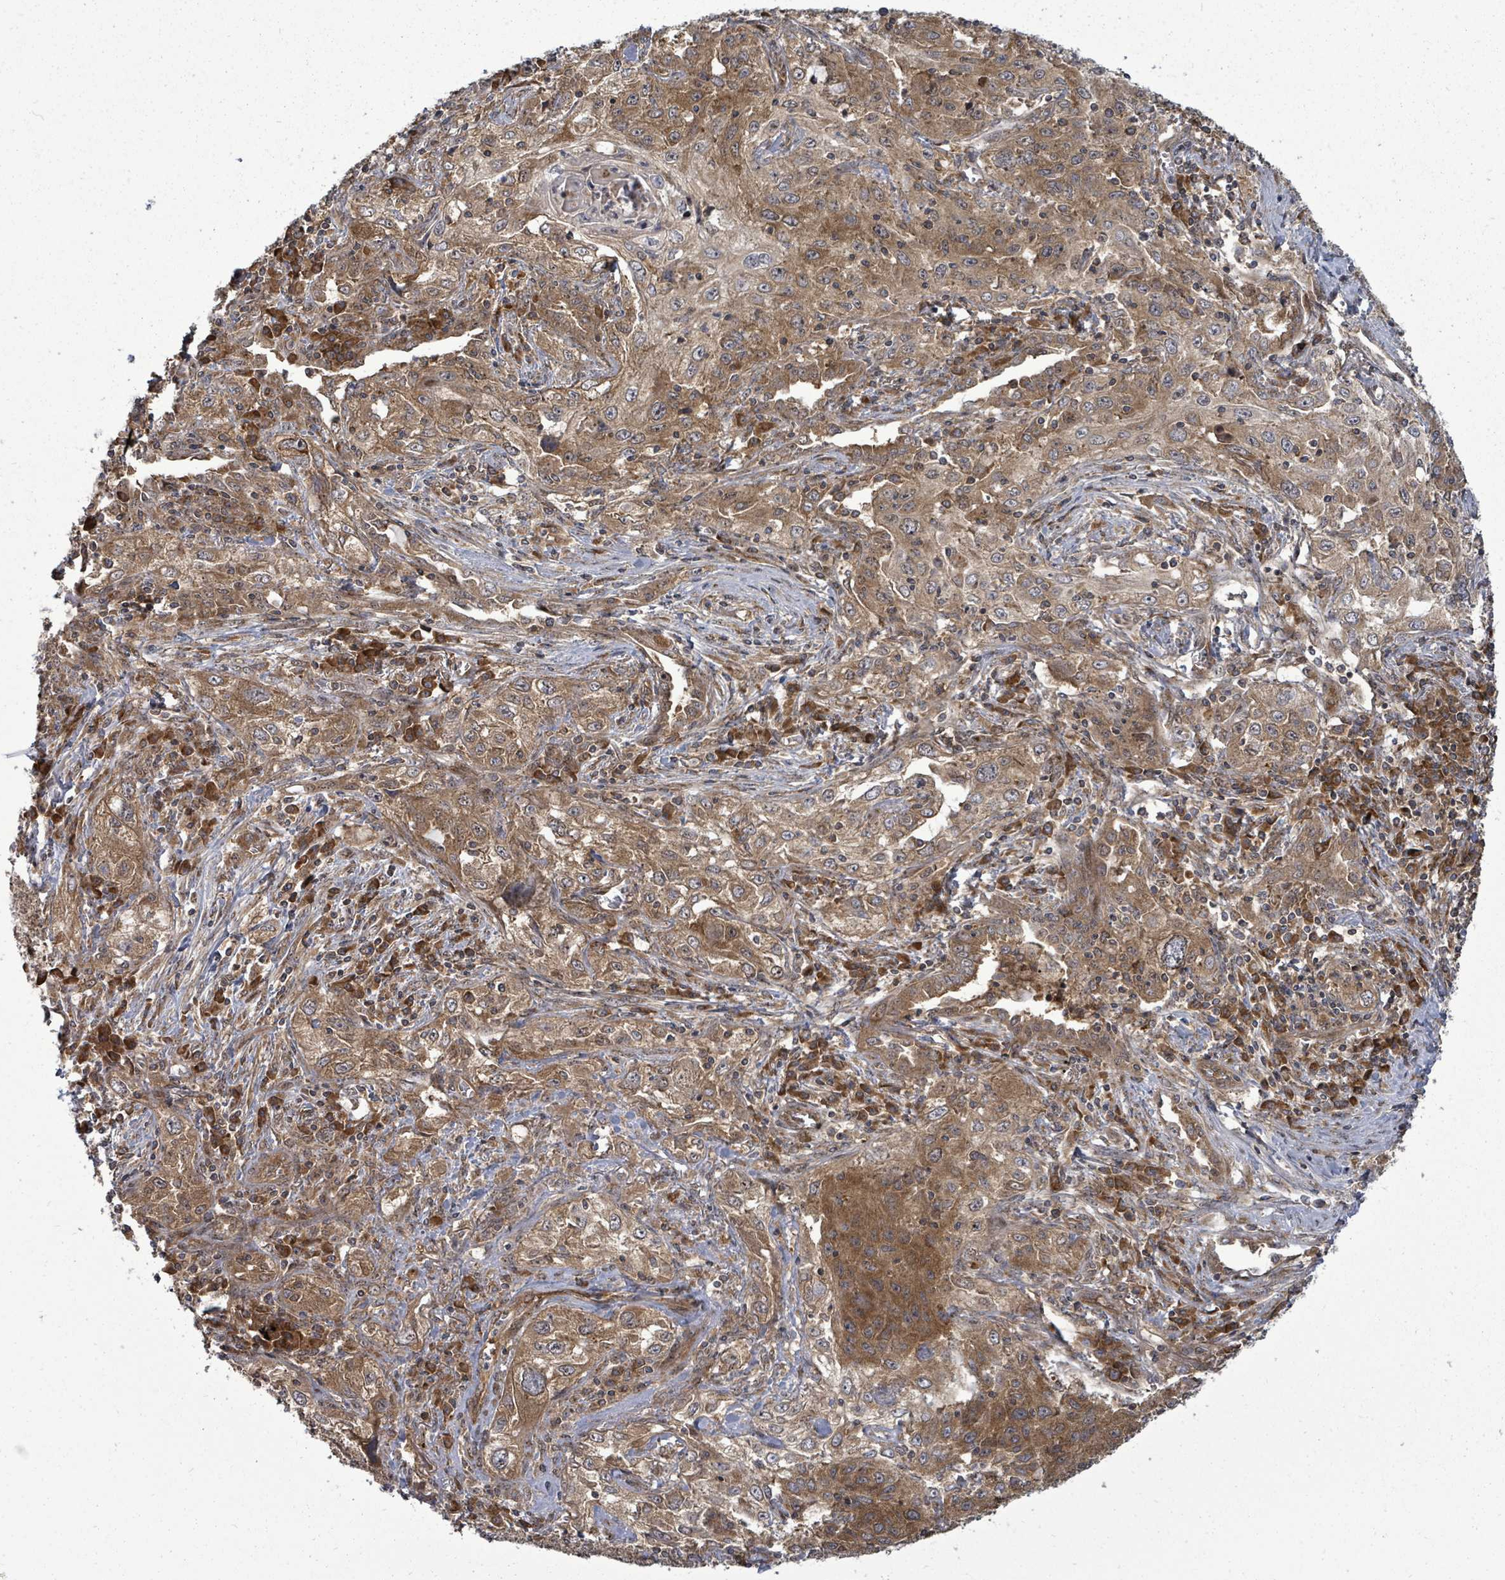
{"staining": {"intensity": "moderate", "quantity": ">75%", "location": "cytoplasmic/membranous"}, "tissue": "lung cancer", "cell_type": "Tumor cells", "image_type": "cancer", "snomed": [{"axis": "morphology", "description": "Squamous cell carcinoma, NOS"}, {"axis": "topography", "description": "Lung"}], "caption": "This image demonstrates immunohistochemistry staining of lung cancer, with medium moderate cytoplasmic/membranous expression in approximately >75% of tumor cells.", "gene": "EIF3C", "patient": {"sex": "female", "age": 69}}